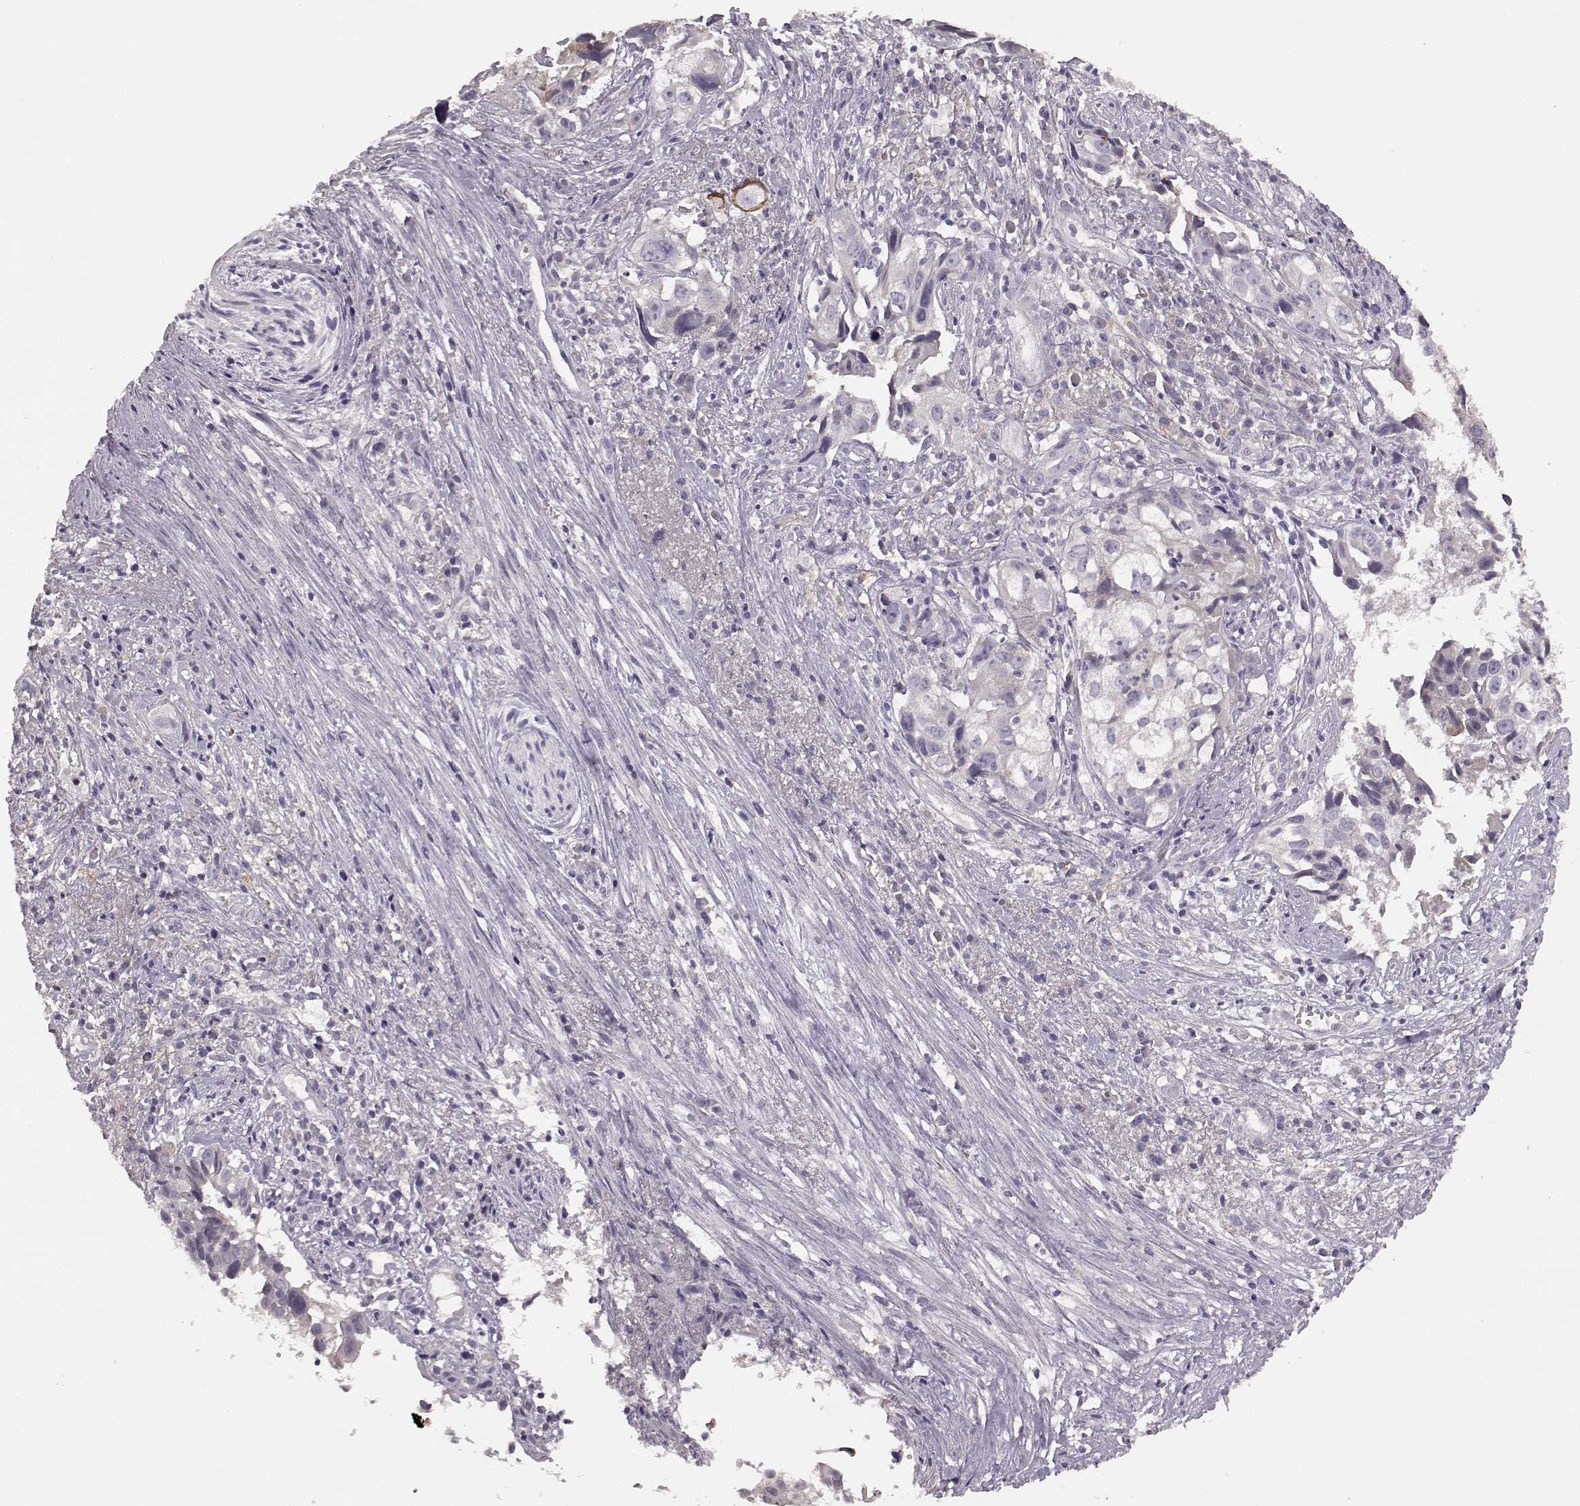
{"staining": {"intensity": "negative", "quantity": "none", "location": "none"}, "tissue": "cervical cancer", "cell_type": "Tumor cells", "image_type": "cancer", "snomed": [{"axis": "morphology", "description": "Squamous cell carcinoma, NOS"}, {"axis": "topography", "description": "Cervix"}], "caption": "DAB immunohistochemical staining of human cervical cancer (squamous cell carcinoma) displays no significant positivity in tumor cells.", "gene": "GHR", "patient": {"sex": "female", "age": 53}}